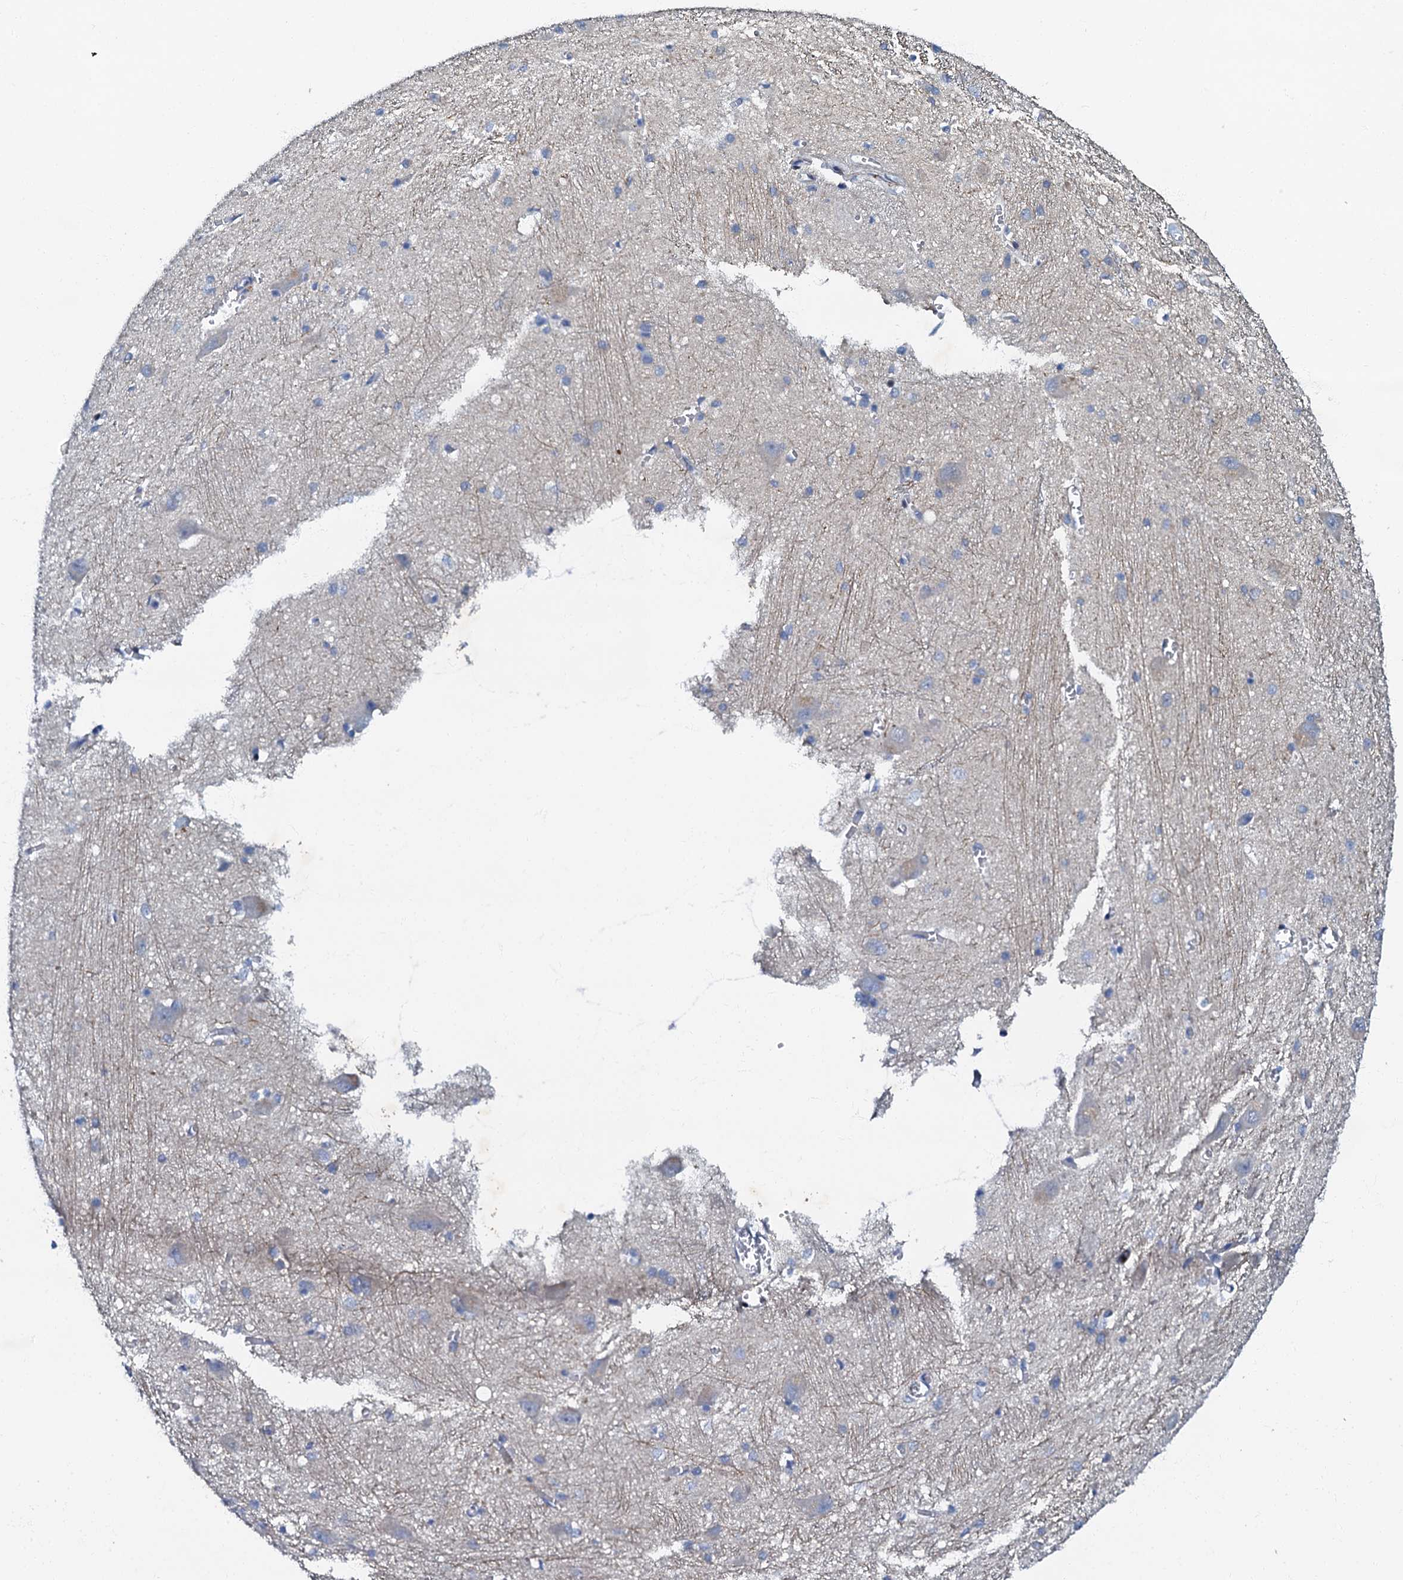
{"staining": {"intensity": "negative", "quantity": "none", "location": "none"}, "tissue": "caudate", "cell_type": "Glial cells", "image_type": "normal", "snomed": [{"axis": "morphology", "description": "Normal tissue, NOS"}, {"axis": "topography", "description": "Lateral ventricle wall"}], "caption": "IHC photomicrograph of normal caudate: human caudate stained with DAB (3,3'-diaminobenzidine) demonstrates no significant protein positivity in glial cells.", "gene": "OLAH", "patient": {"sex": "male", "age": 37}}